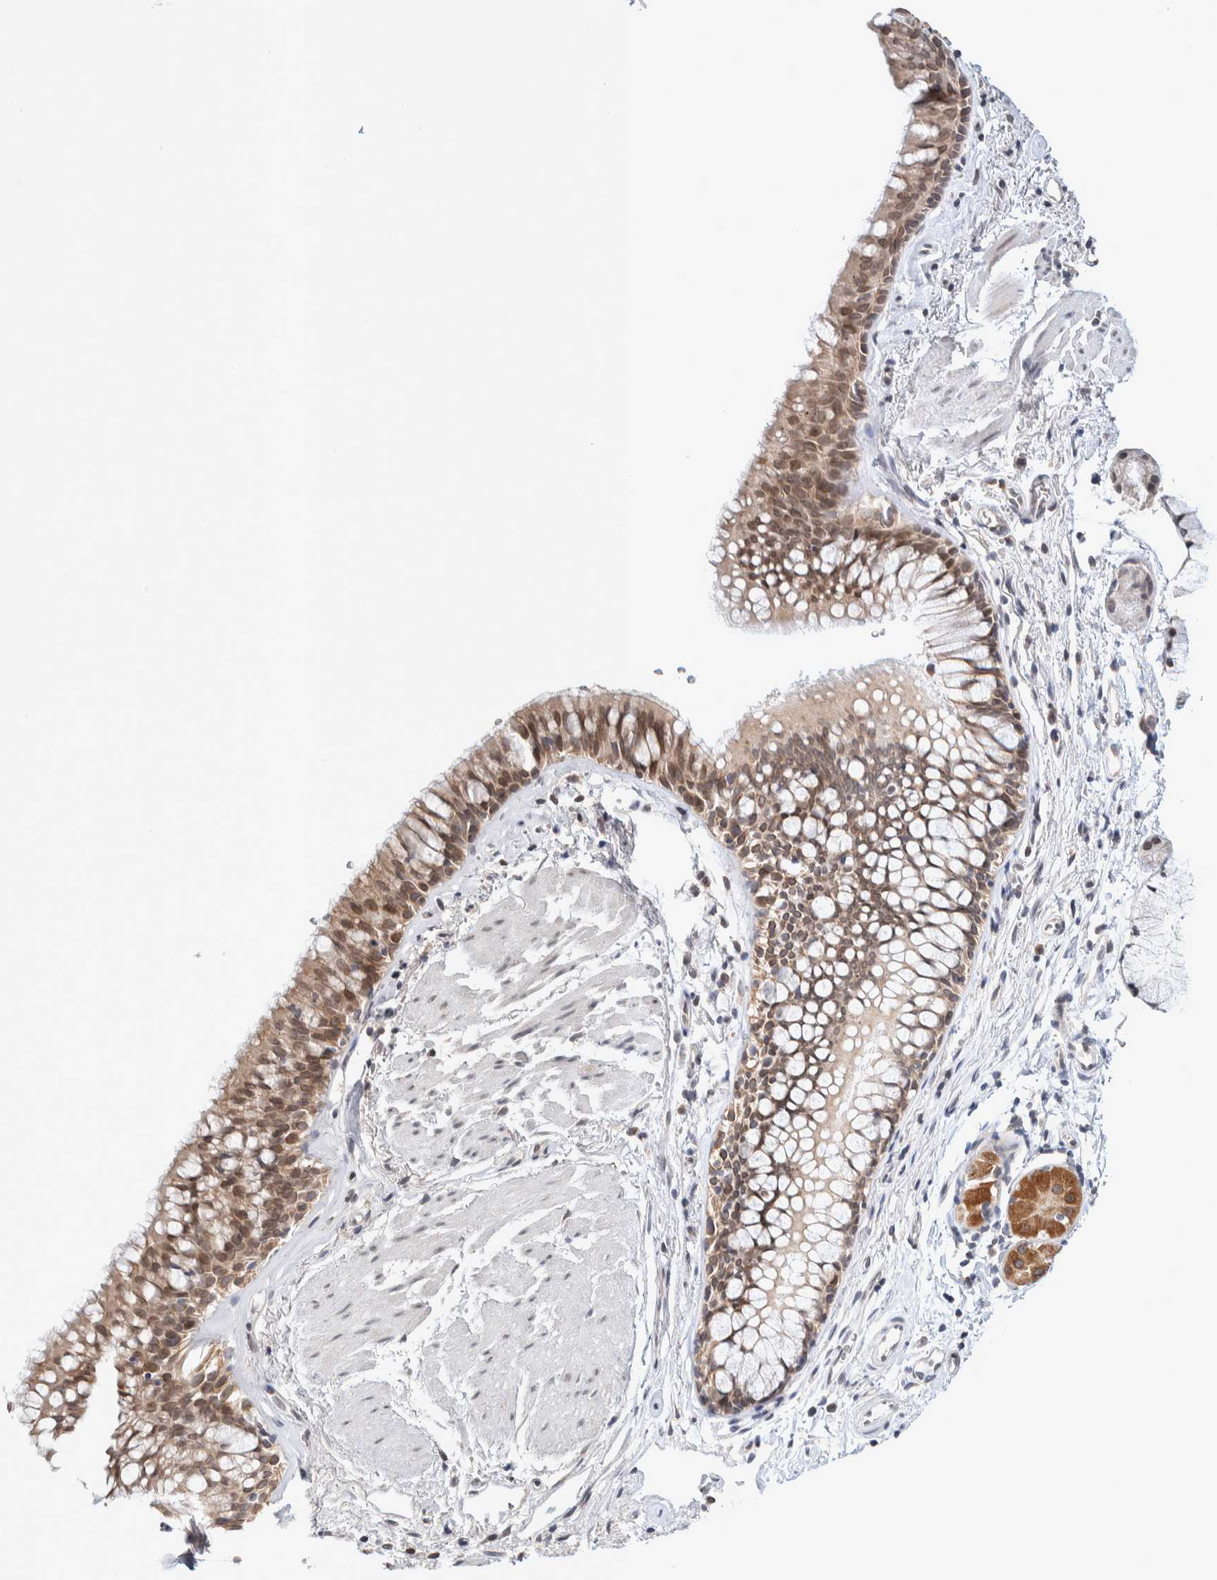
{"staining": {"intensity": "moderate", "quantity": ">75%", "location": "cytoplasmic/membranous,nuclear"}, "tissue": "bronchus", "cell_type": "Respiratory epithelial cells", "image_type": "normal", "snomed": [{"axis": "morphology", "description": "Normal tissue, NOS"}, {"axis": "topography", "description": "Cartilage tissue"}, {"axis": "topography", "description": "Bronchus"}], "caption": "This is a photomicrograph of immunohistochemistry (IHC) staining of normal bronchus, which shows moderate expression in the cytoplasmic/membranous,nuclear of respiratory epithelial cells.", "gene": "CRAT", "patient": {"sex": "female", "age": 53}}